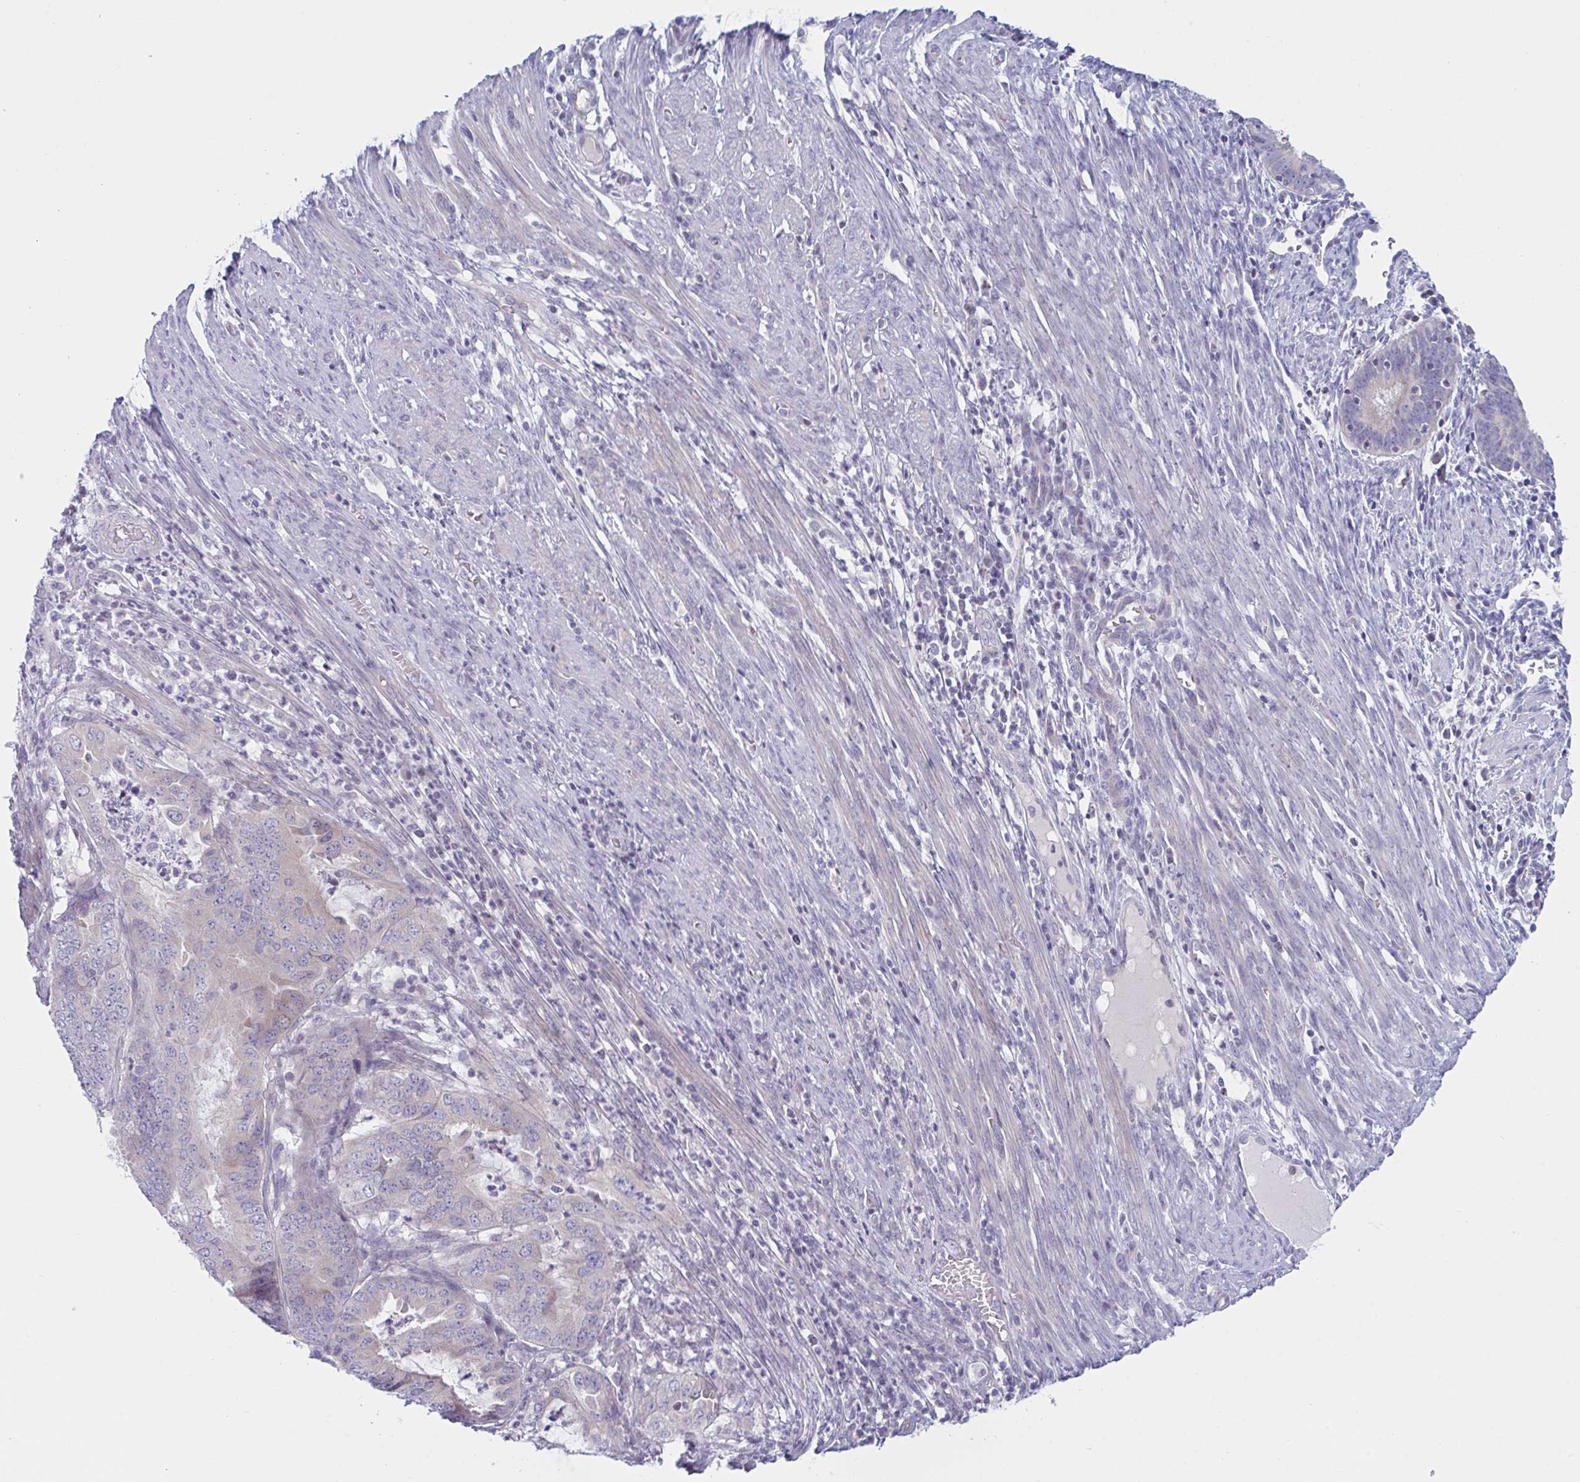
{"staining": {"intensity": "negative", "quantity": "none", "location": "none"}, "tissue": "endometrial cancer", "cell_type": "Tumor cells", "image_type": "cancer", "snomed": [{"axis": "morphology", "description": "Adenocarcinoma, NOS"}, {"axis": "topography", "description": "Endometrium"}], "caption": "The photomicrograph displays no staining of tumor cells in endometrial adenocarcinoma.", "gene": "NAA30", "patient": {"sex": "female", "age": 51}}